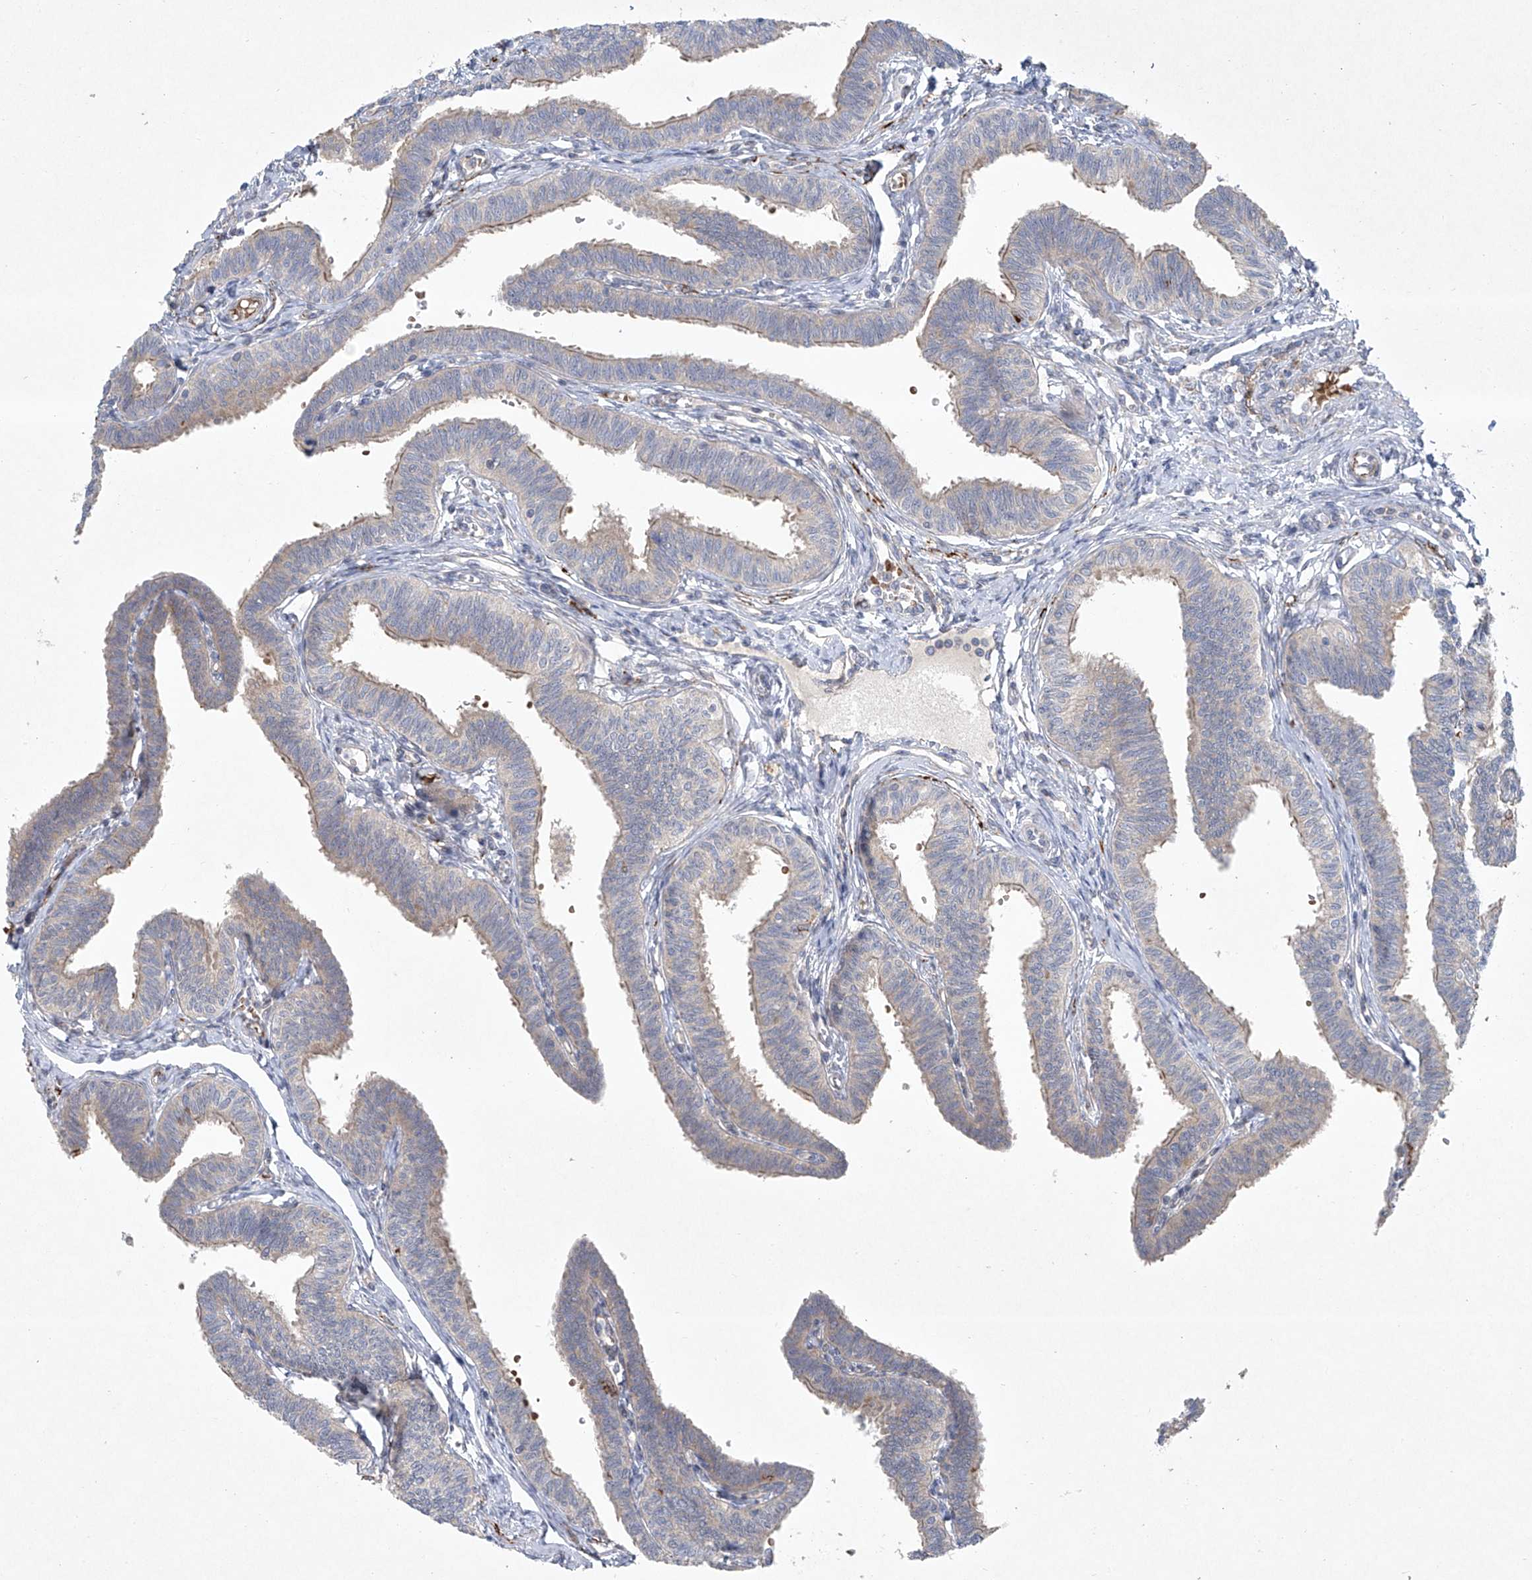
{"staining": {"intensity": "moderate", "quantity": "25%-75%", "location": "cytoplasmic/membranous"}, "tissue": "fallopian tube", "cell_type": "Glandular cells", "image_type": "normal", "snomed": [{"axis": "morphology", "description": "Normal tissue, NOS"}, {"axis": "topography", "description": "Fallopian tube"}, {"axis": "topography", "description": "Ovary"}], "caption": "High-power microscopy captured an immunohistochemistry image of unremarkable fallopian tube, revealing moderate cytoplasmic/membranous staining in about 25%-75% of glandular cells.", "gene": "TJAP1", "patient": {"sex": "female", "age": 23}}